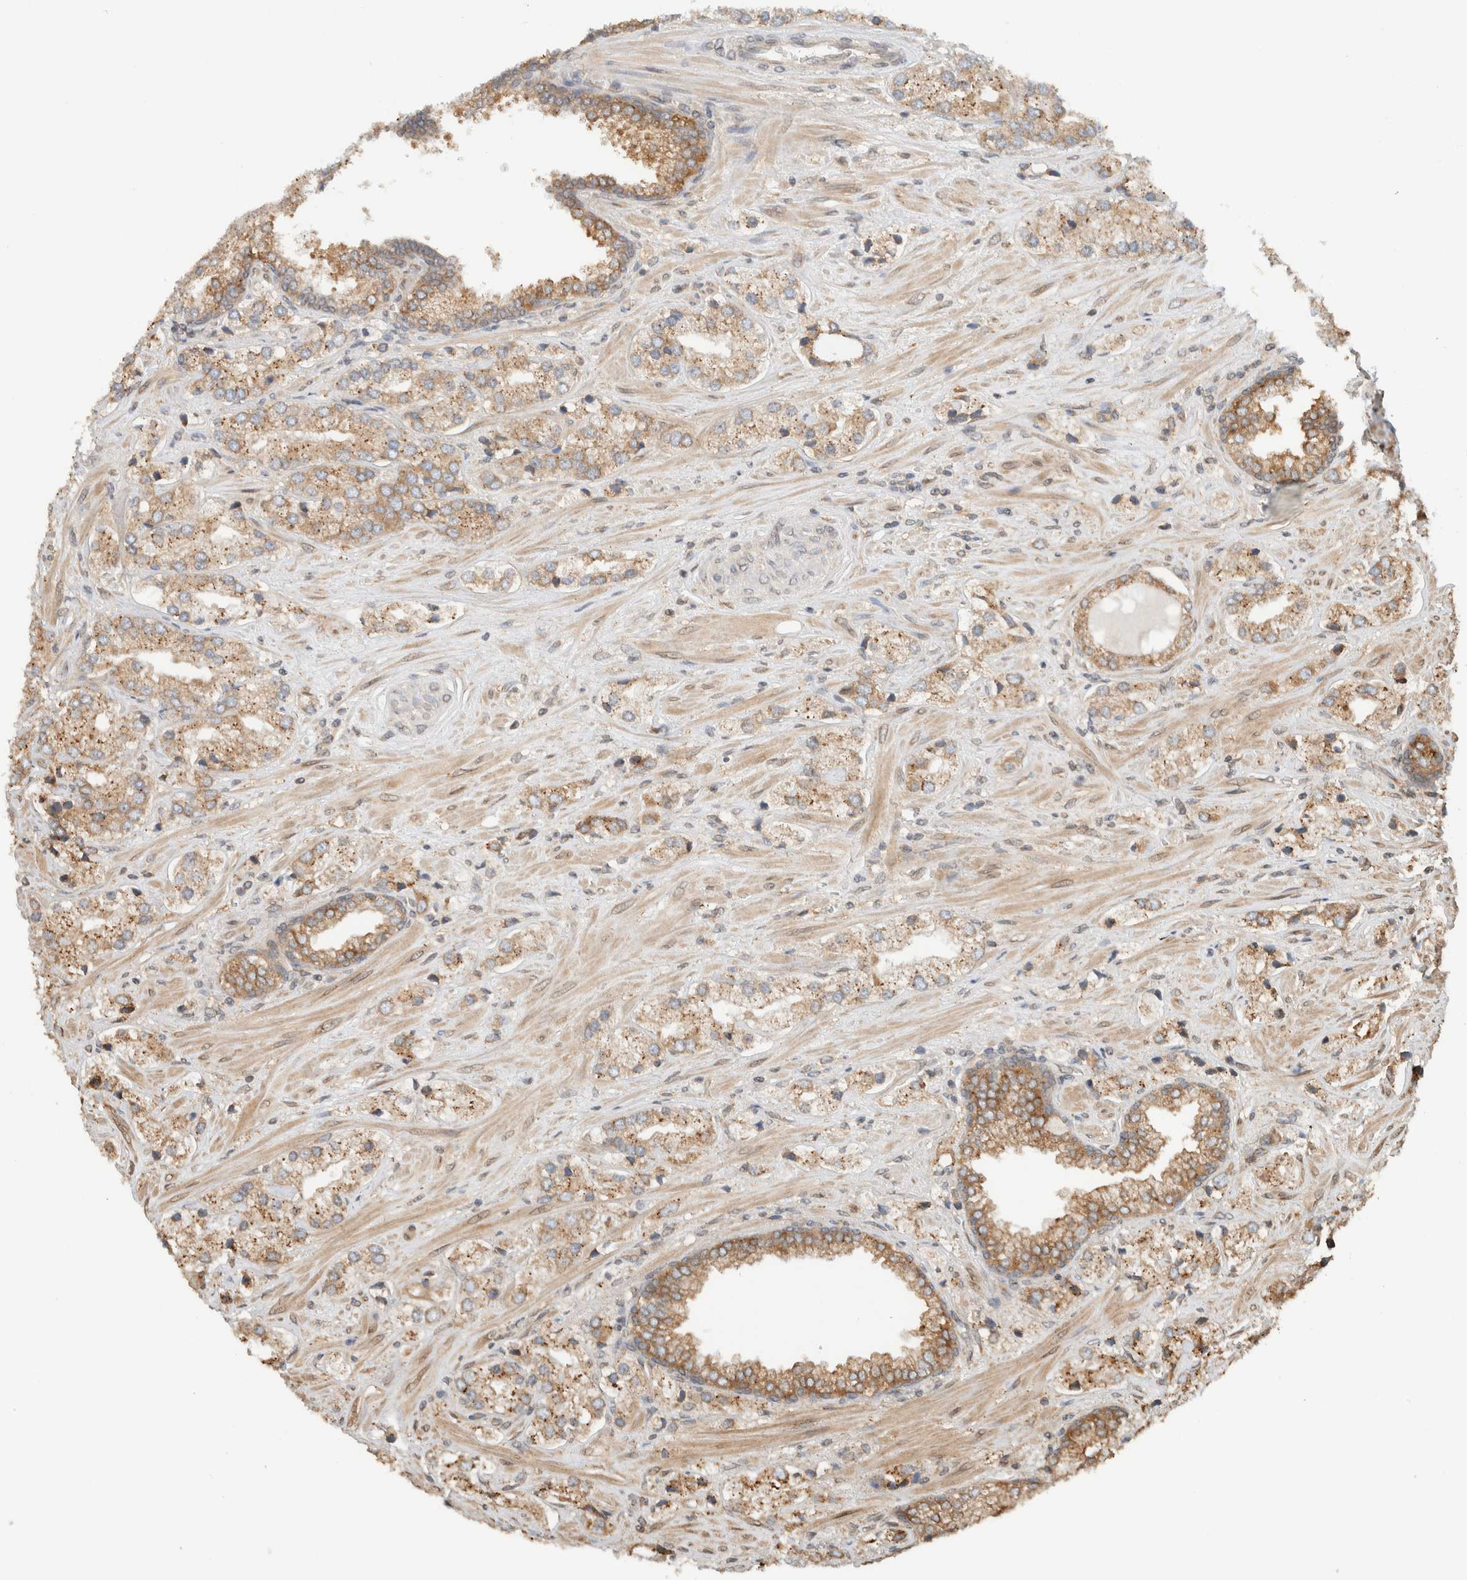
{"staining": {"intensity": "moderate", "quantity": "25%-75%", "location": "cytoplasmic/membranous"}, "tissue": "prostate cancer", "cell_type": "Tumor cells", "image_type": "cancer", "snomed": [{"axis": "morphology", "description": "Adenocarcinoma, High grade"}, {"axis": "topography", "description": "Prostate"}], "caption": "This image exhibits IHC staining of human prostate cancer, with medium moderate cytoplasmic/membranous staining in approximately 25%-75% of tumor cells.", "gene": "ARFGEF2", "patient": {"sex": "male", "age": 66}}